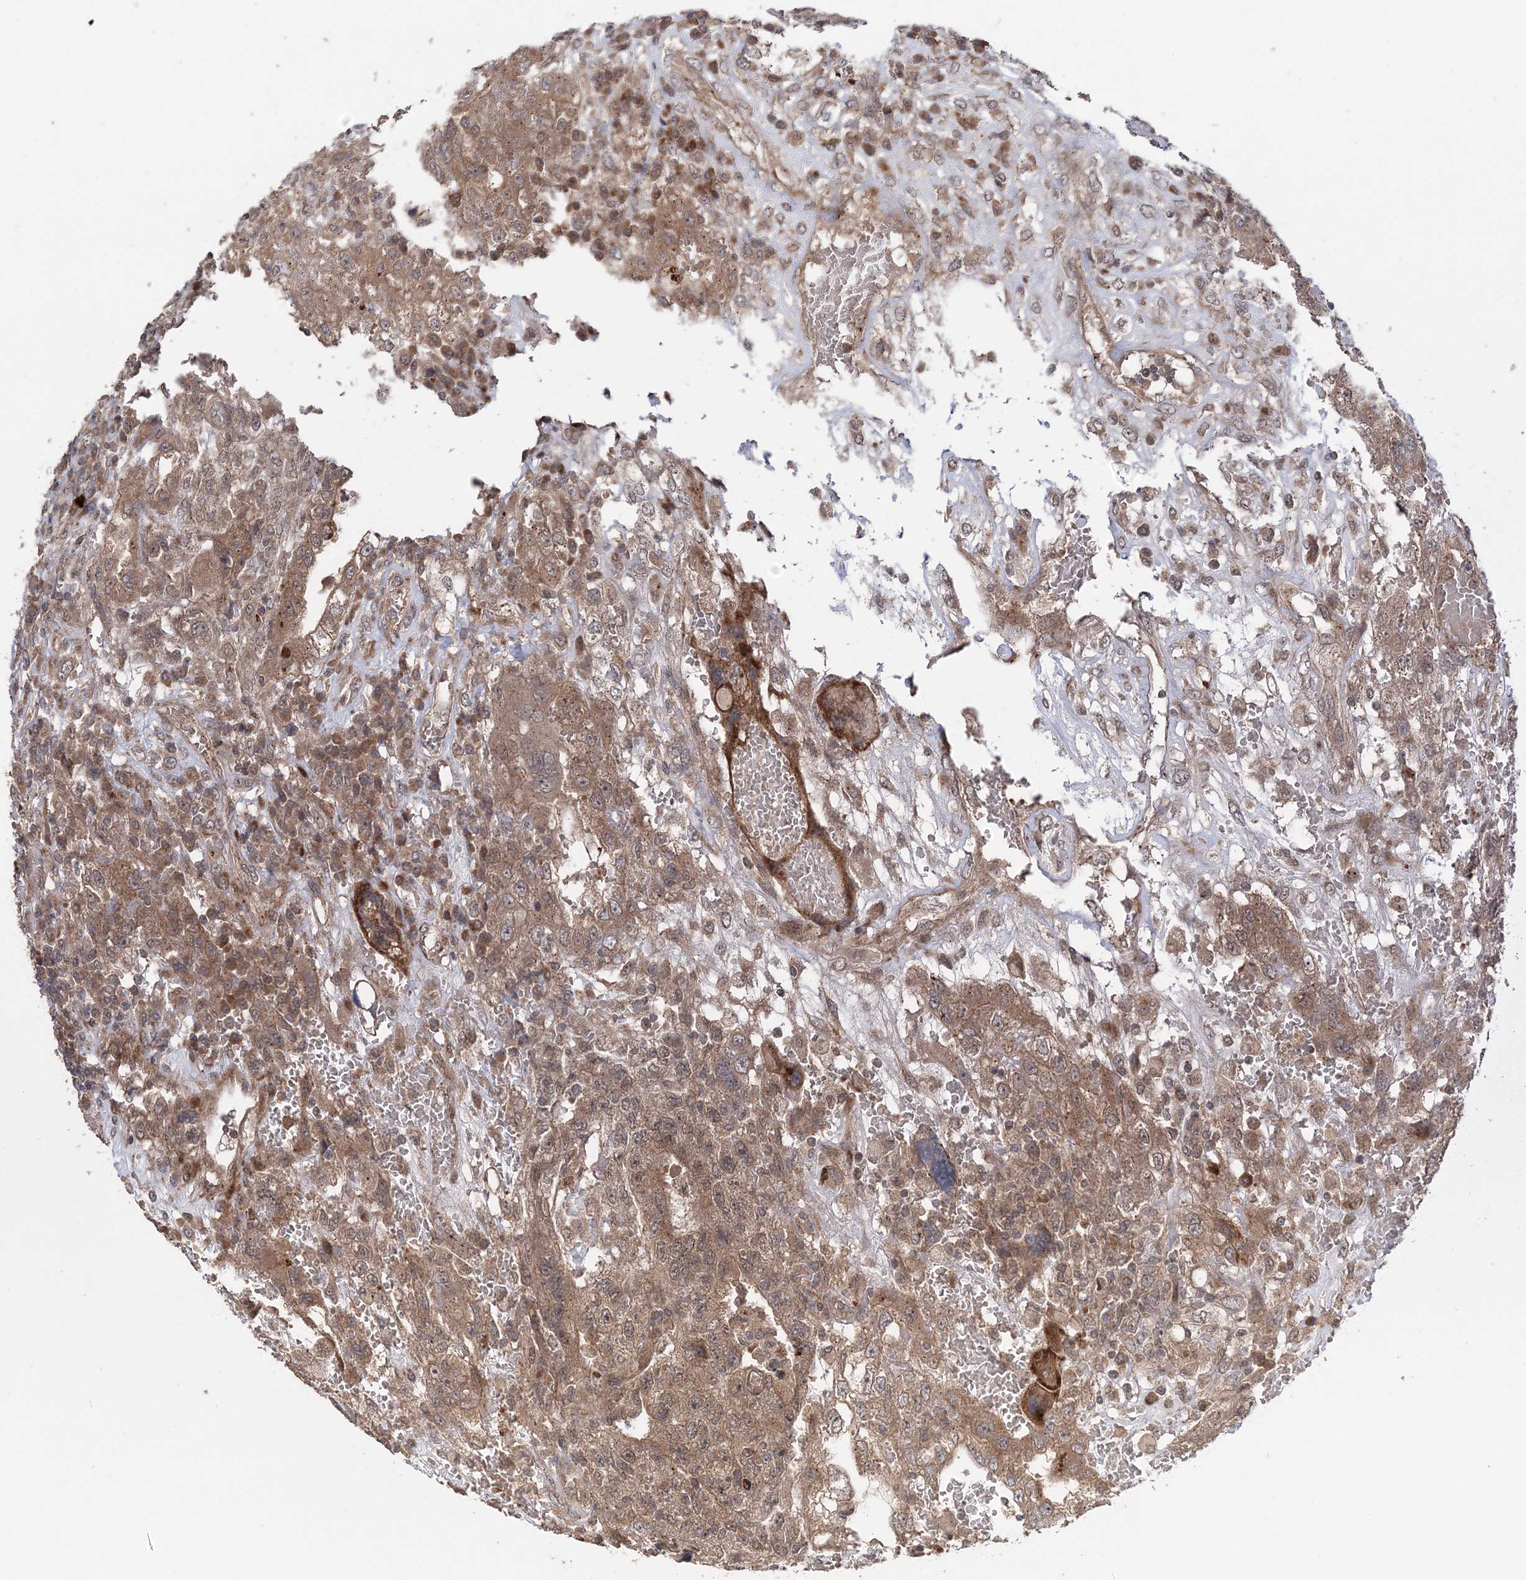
{"staining": {"intensity": "moderate", "quantity": ">75%", "location": "cytoplasmic/membranous"}, "tissue": "testis cancer", "cell_type": "Tumor cells", "image_type": "cancer", "snomed": [{"axis": "morphology", "description": "Carcinoma, Embryonal, NOS"}, {"axis": "topography", "description": "Testis"}], "caption": "High-power microscopy captured an immunohistochemistry micrograph of testis embryonal carcinoma, revealing moderate cytoplasmic/membranous expression in about >75% of tumor cells.", "gene": "UBTD2", "patient": {"sex": "male", "age": 26}}